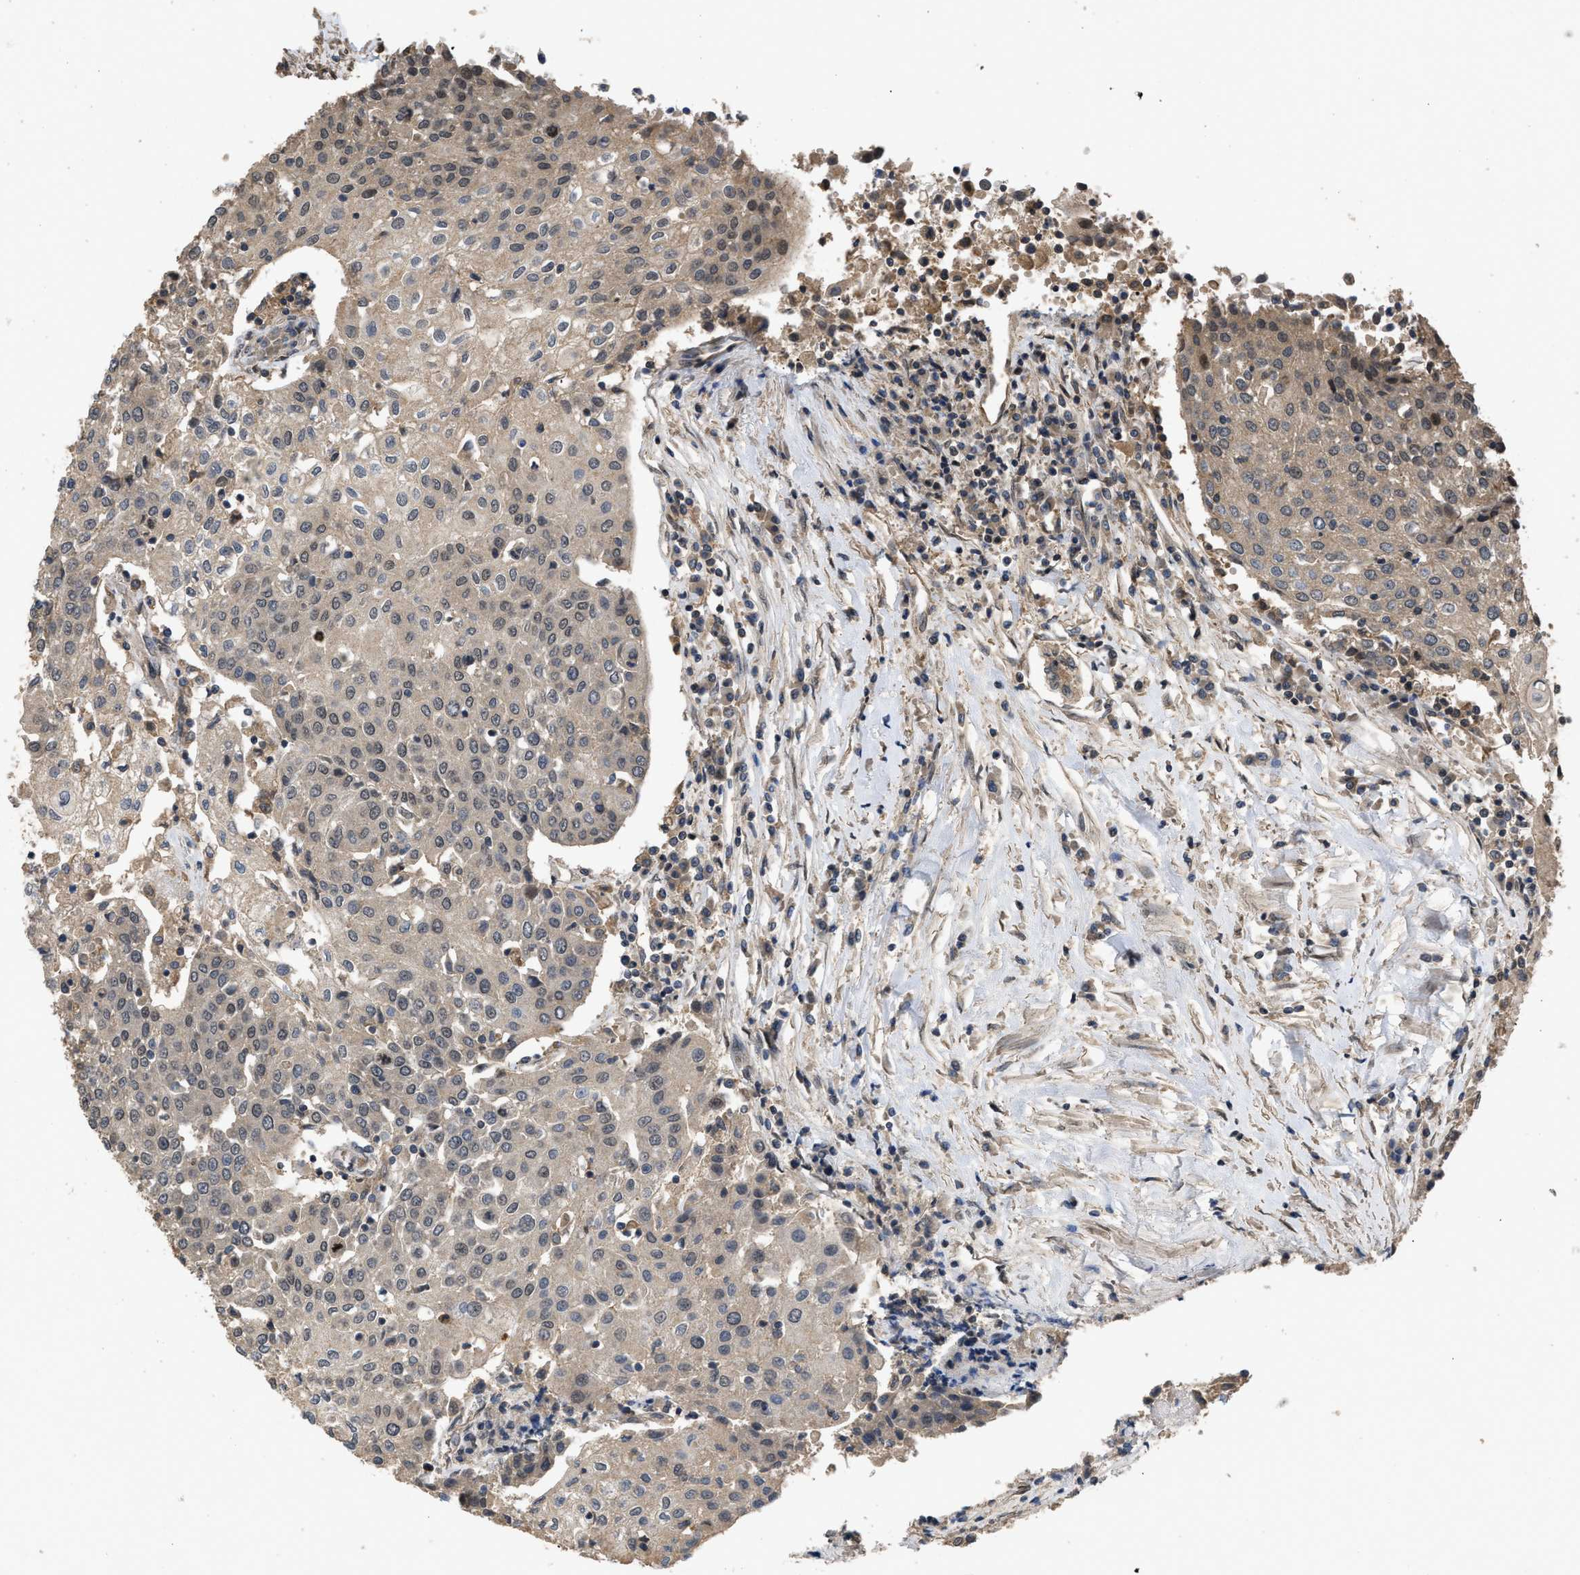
{"staining": {"intensity": "weak", "quantity": "25%-75%", "location": "cytoplasmic/membranous"}, "tissue": "urothelial cancer", "cell_type": "Tumor cells", "image_type": "cancer", "snomed": [{"axis": "morphology", "description": "Urothelial carcinoma, High grade"}, {"axis": "topography", "description": "Urinary bladder"}], "caption": "IHC histopathology image of neoplastic tissue: urothelial carcinoma (high-grade) stained using immunohistochemistry displays low levels of weak protein expression localized specifically in the cytoplasmic/membranous of tumor cells, appearing as a cytoplasmic/membranous brown color.", "gene": "UTRN", "patient": {"sex": "female", "age": 85}}